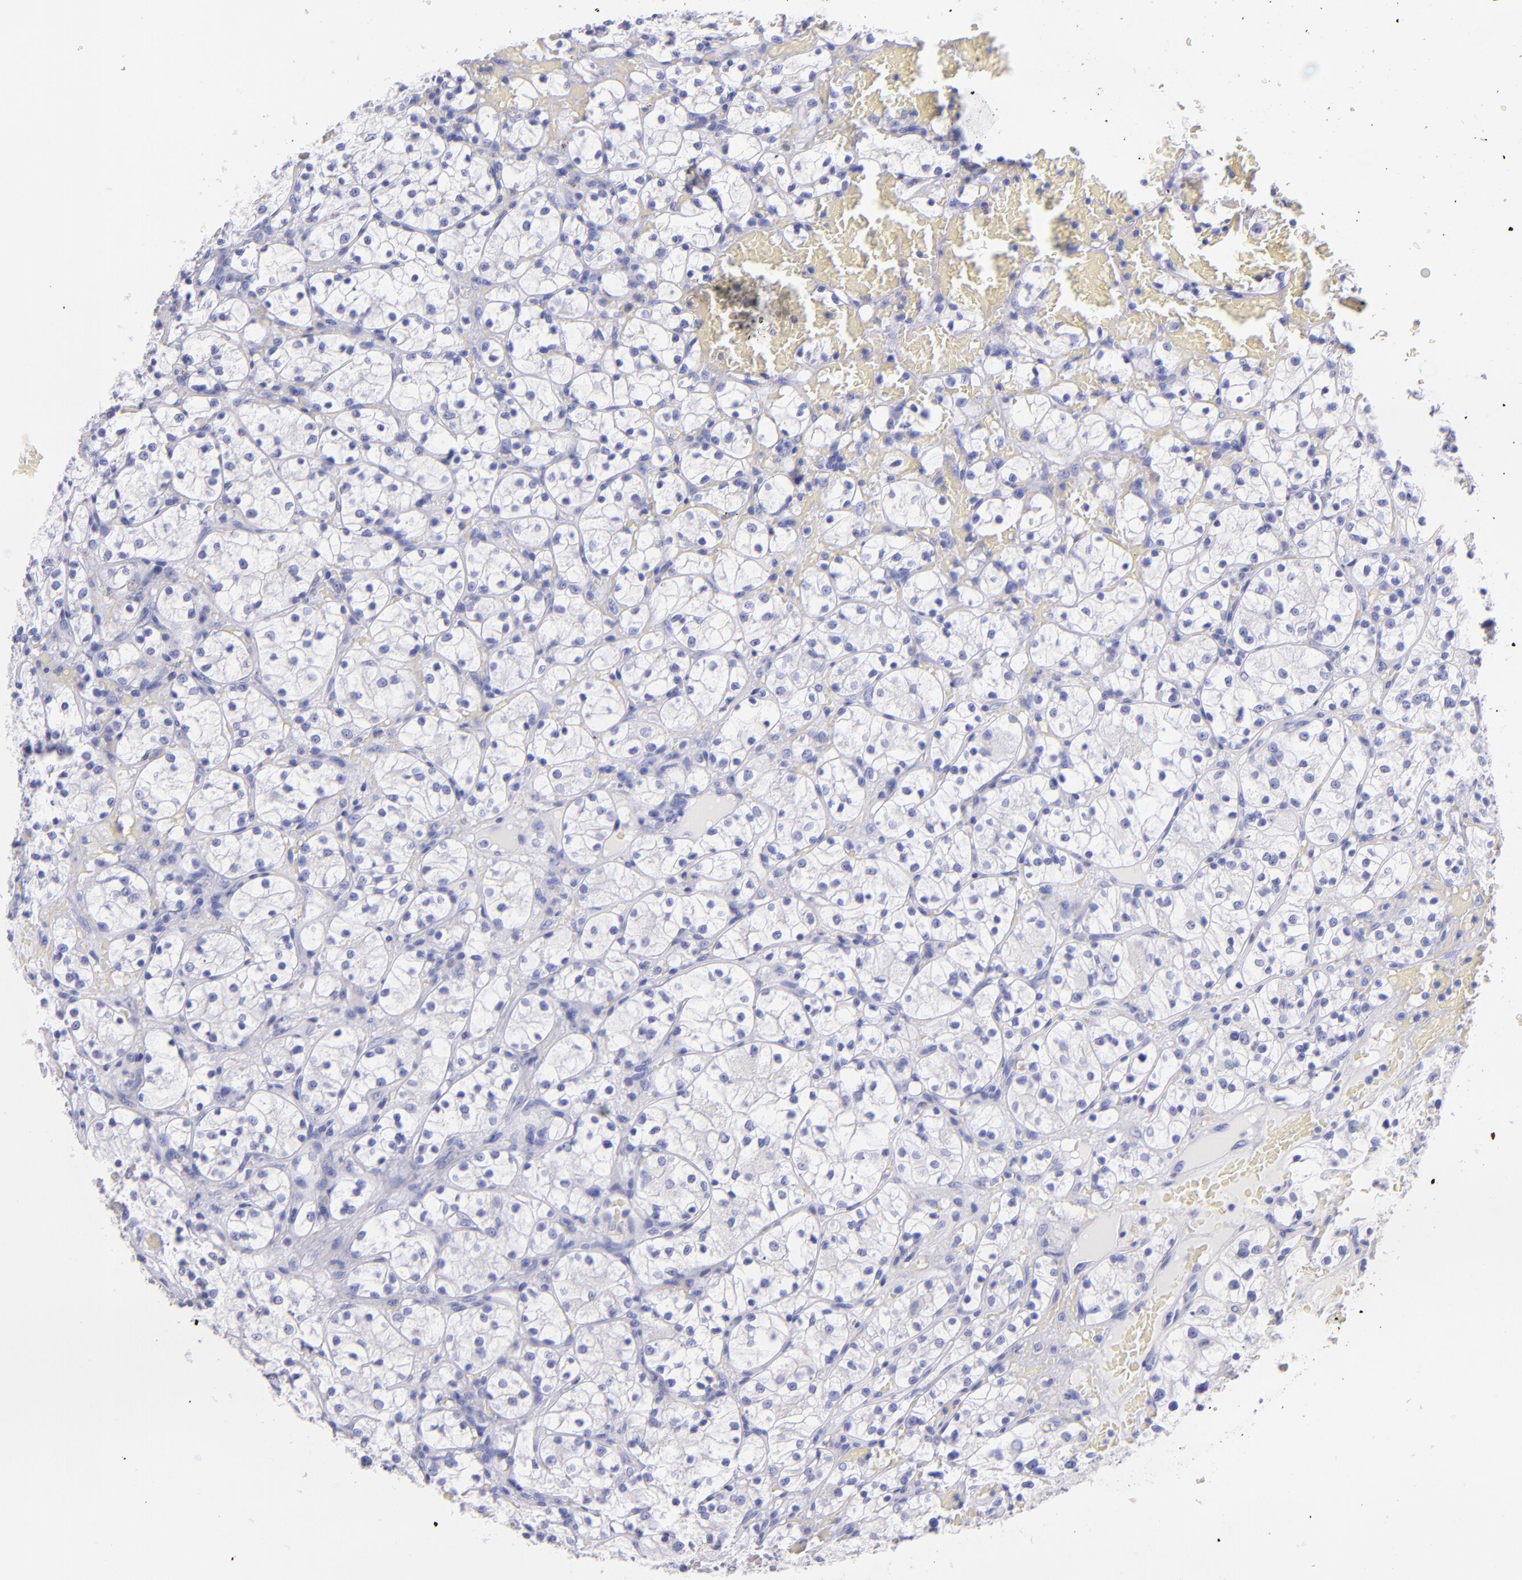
{"staining": {"intensity": "negative", "quantity": "none", "location": "none"}, "tissue": "renal cancer", "cell_type": "Tumor cells", "image_type": "cancer", "snomed": [{"axis": "morphology", "description": "Adenocarcinoma, NOS"}, {"axis": "topography", "description": "Kidney"}], "caption": "Immunohistochemical staining of human adenocarcinoma (renal) displays no significant positivity in tumor cells.", "gene": "UCHL1", "patient": {"sex": "female", "age": 60}}